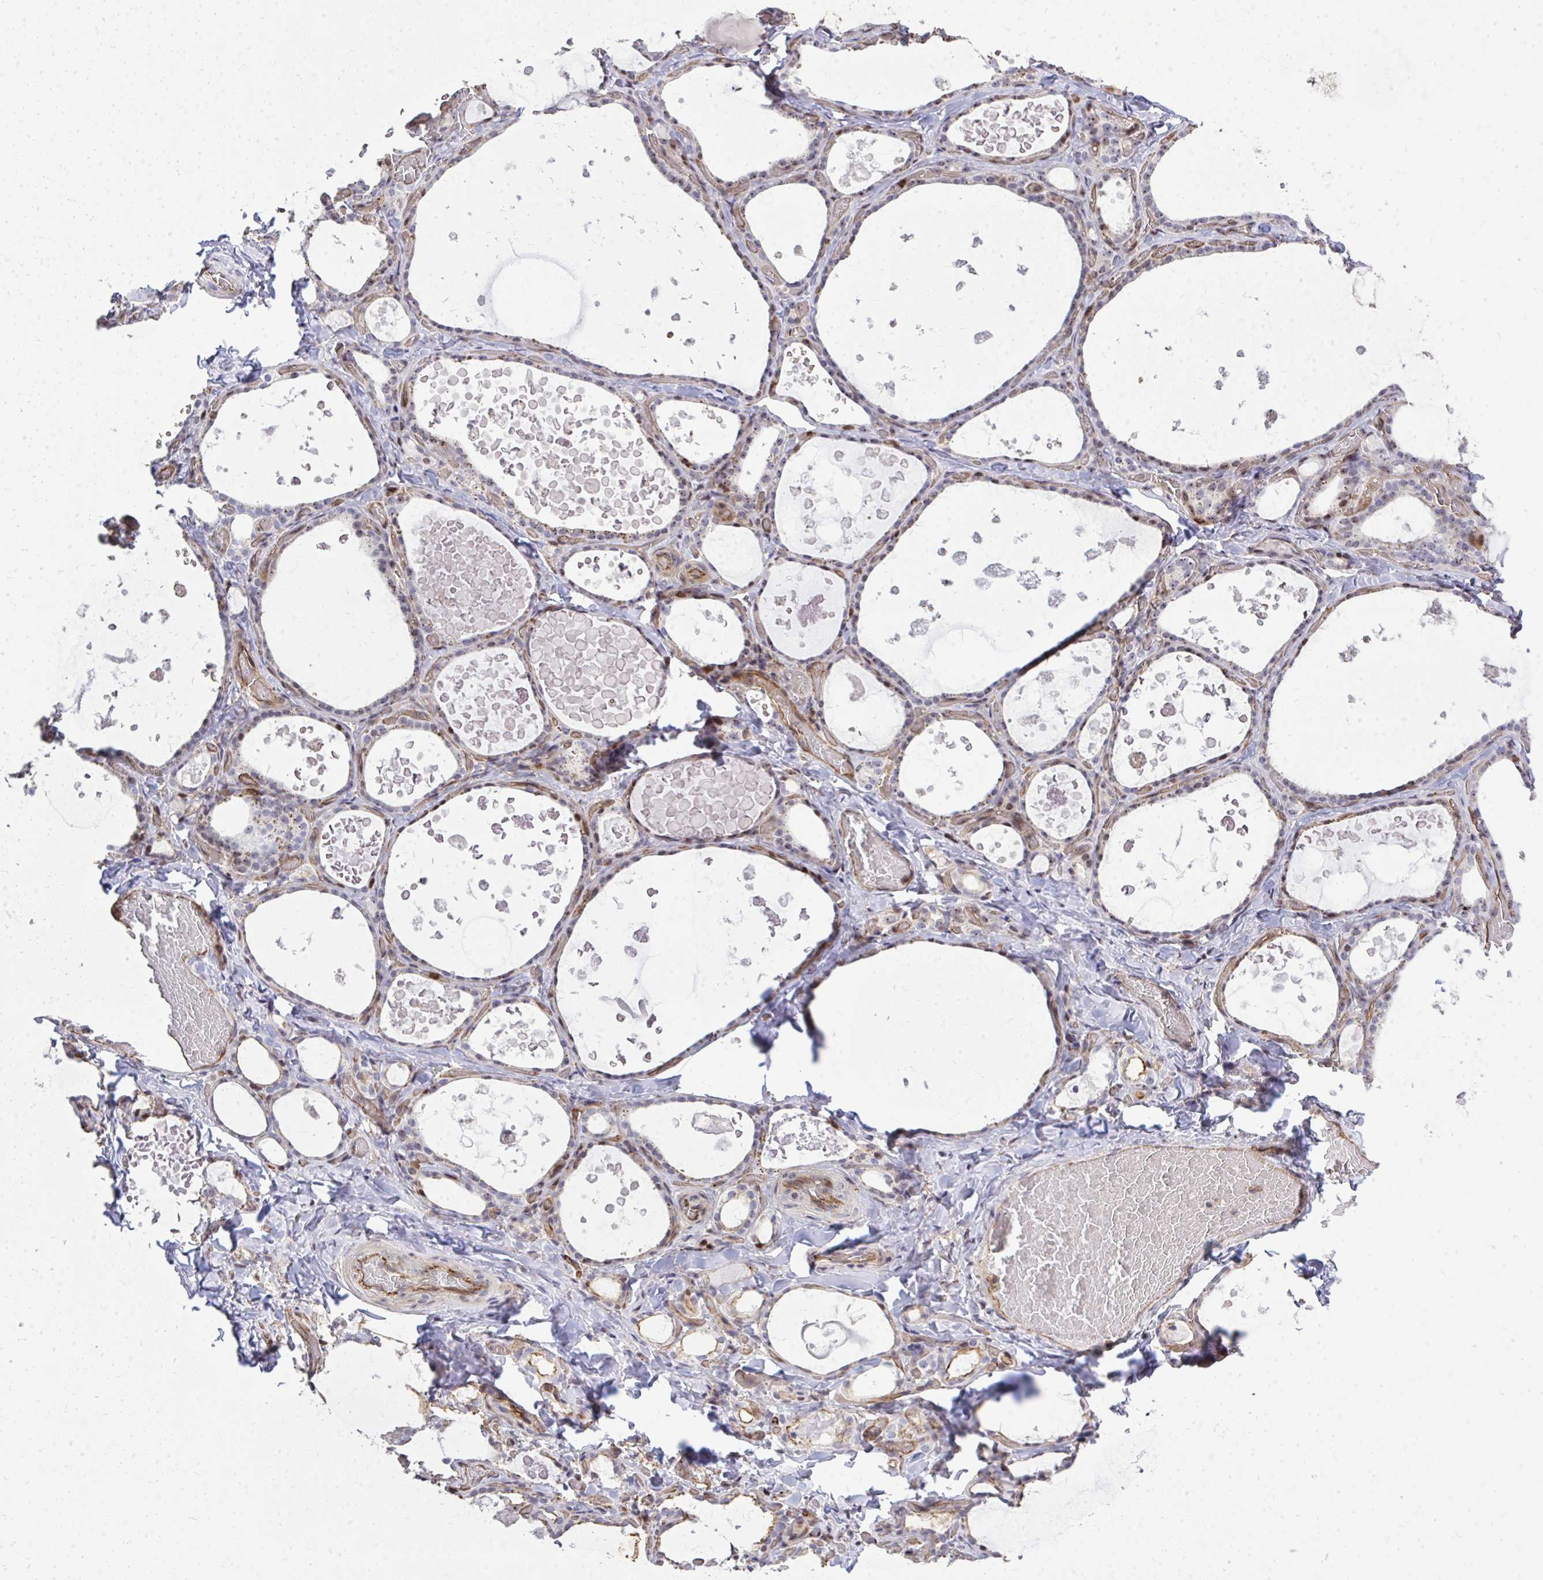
{"staining": {"intensity": "moderate", "quantity": "25%-75%", "location": "cytoplasmic/membranous,nuclear"}, "tissue": "thyroid gland", "cell_type": "Glandular cells", "image_type": "normal", "snomed": [{"axis": "morphology", "description": "Normal tissue, NOS"}, {"axis": "topography", "description": "Thyroid gland"}], "caption": "Approximately 25%-75% of glandular cells in benign thyroid gland show moderate cytoplasmic/membranous,nuclear protein expression as visualized by brown immunohistochemical staining.", "gene": "FOXN3", "patient": {"sex": "female", "age": 56}}